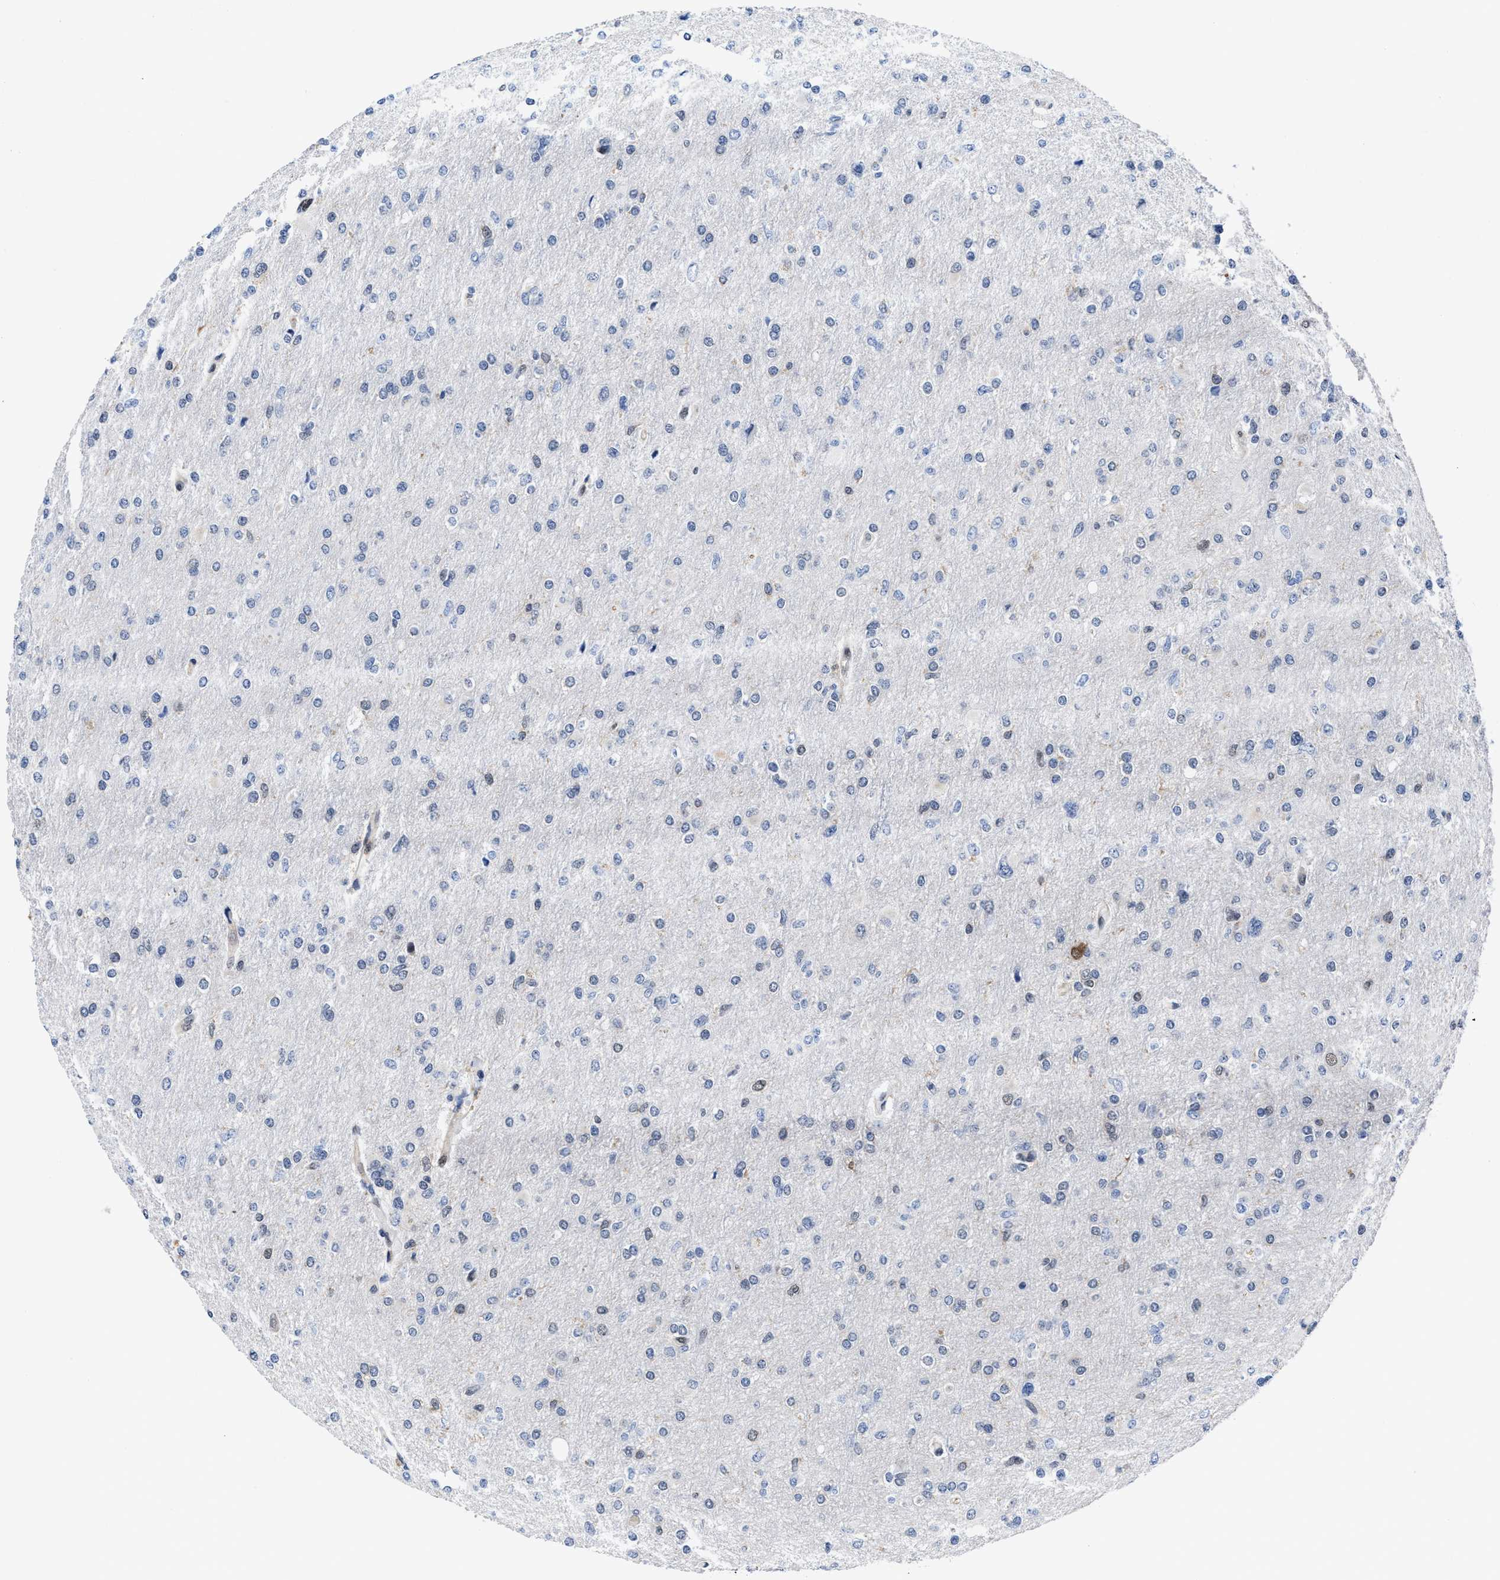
{"staining": {"intensity": "negative", "quantity": "none", "location": "none"}, "tissue": "glioma", "cell_type": "Tumor cells", "image_type": "cancer", "snomed": [{"axis": "morphology", "description": "Glioma, malignant, High grade"}, {"axis": "topography", "description": "Cerebral cortex"}], "caption": "Glioma stained for a protein using immunohistochemistry demonstrates no expression tumor cells.", "gene": "ACLY", "patient": {"sex": "female", "age": 36}}